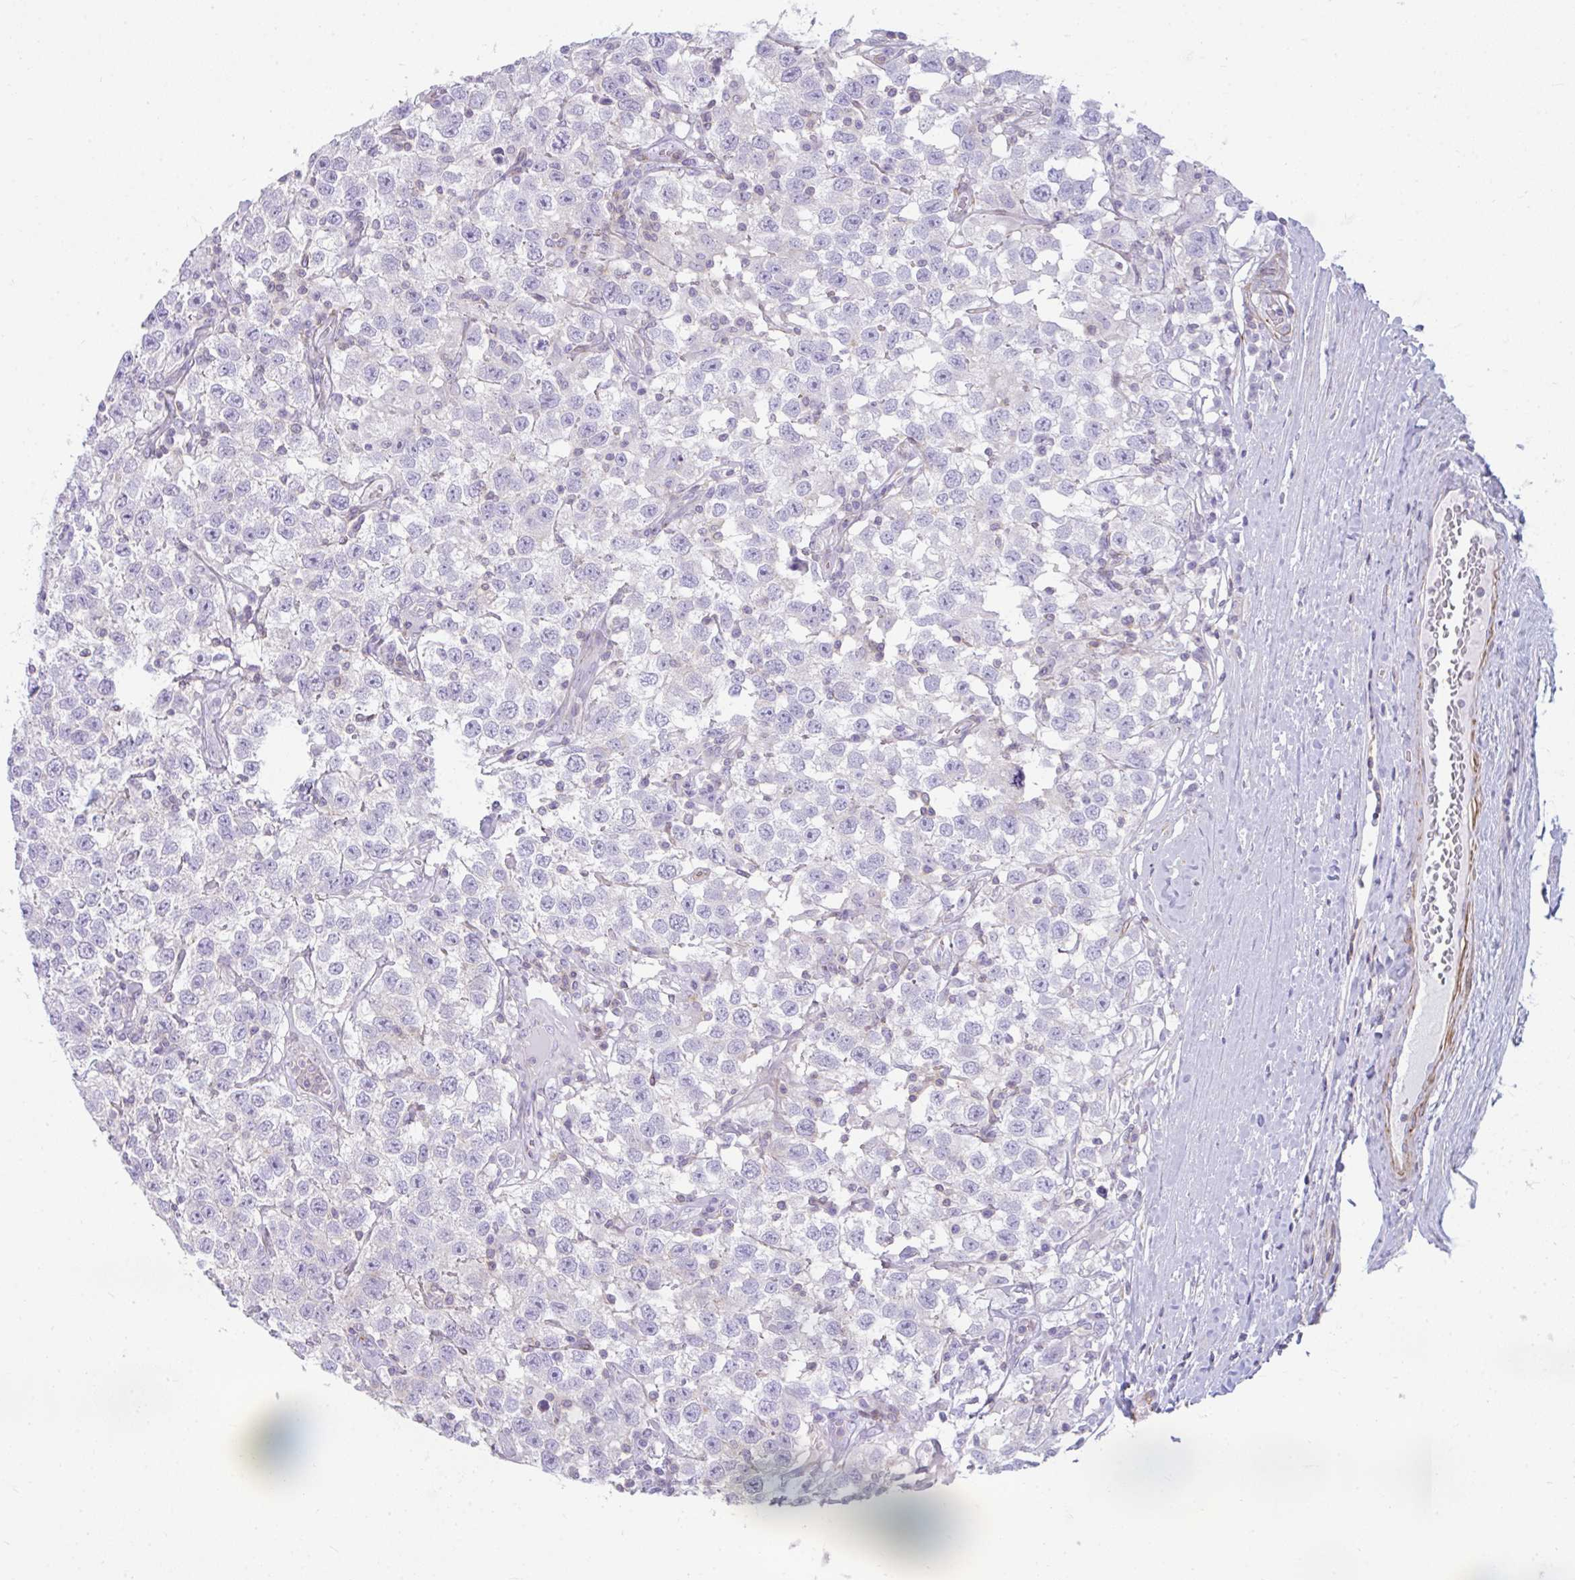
{"staining": {"intensity": "negative", "quantity": "none", "location": "none"}, "tissue": "testis cancer", "cell_type": "Tumor cells", "image_type": "cancer", "snomed": [{"axis": "morphology", "description": "Seminoma, NOS"}, {"axis": "topography", "description": "Testis"}], "caption": "Immunohistochemistry of human seminoma (testis) shows no positivity in tumor cells. (Brightfield microscopy of DAB IHC at high magnification).", "gene": "CDRT15", "patient": {"sex": "male", "age": 41}}